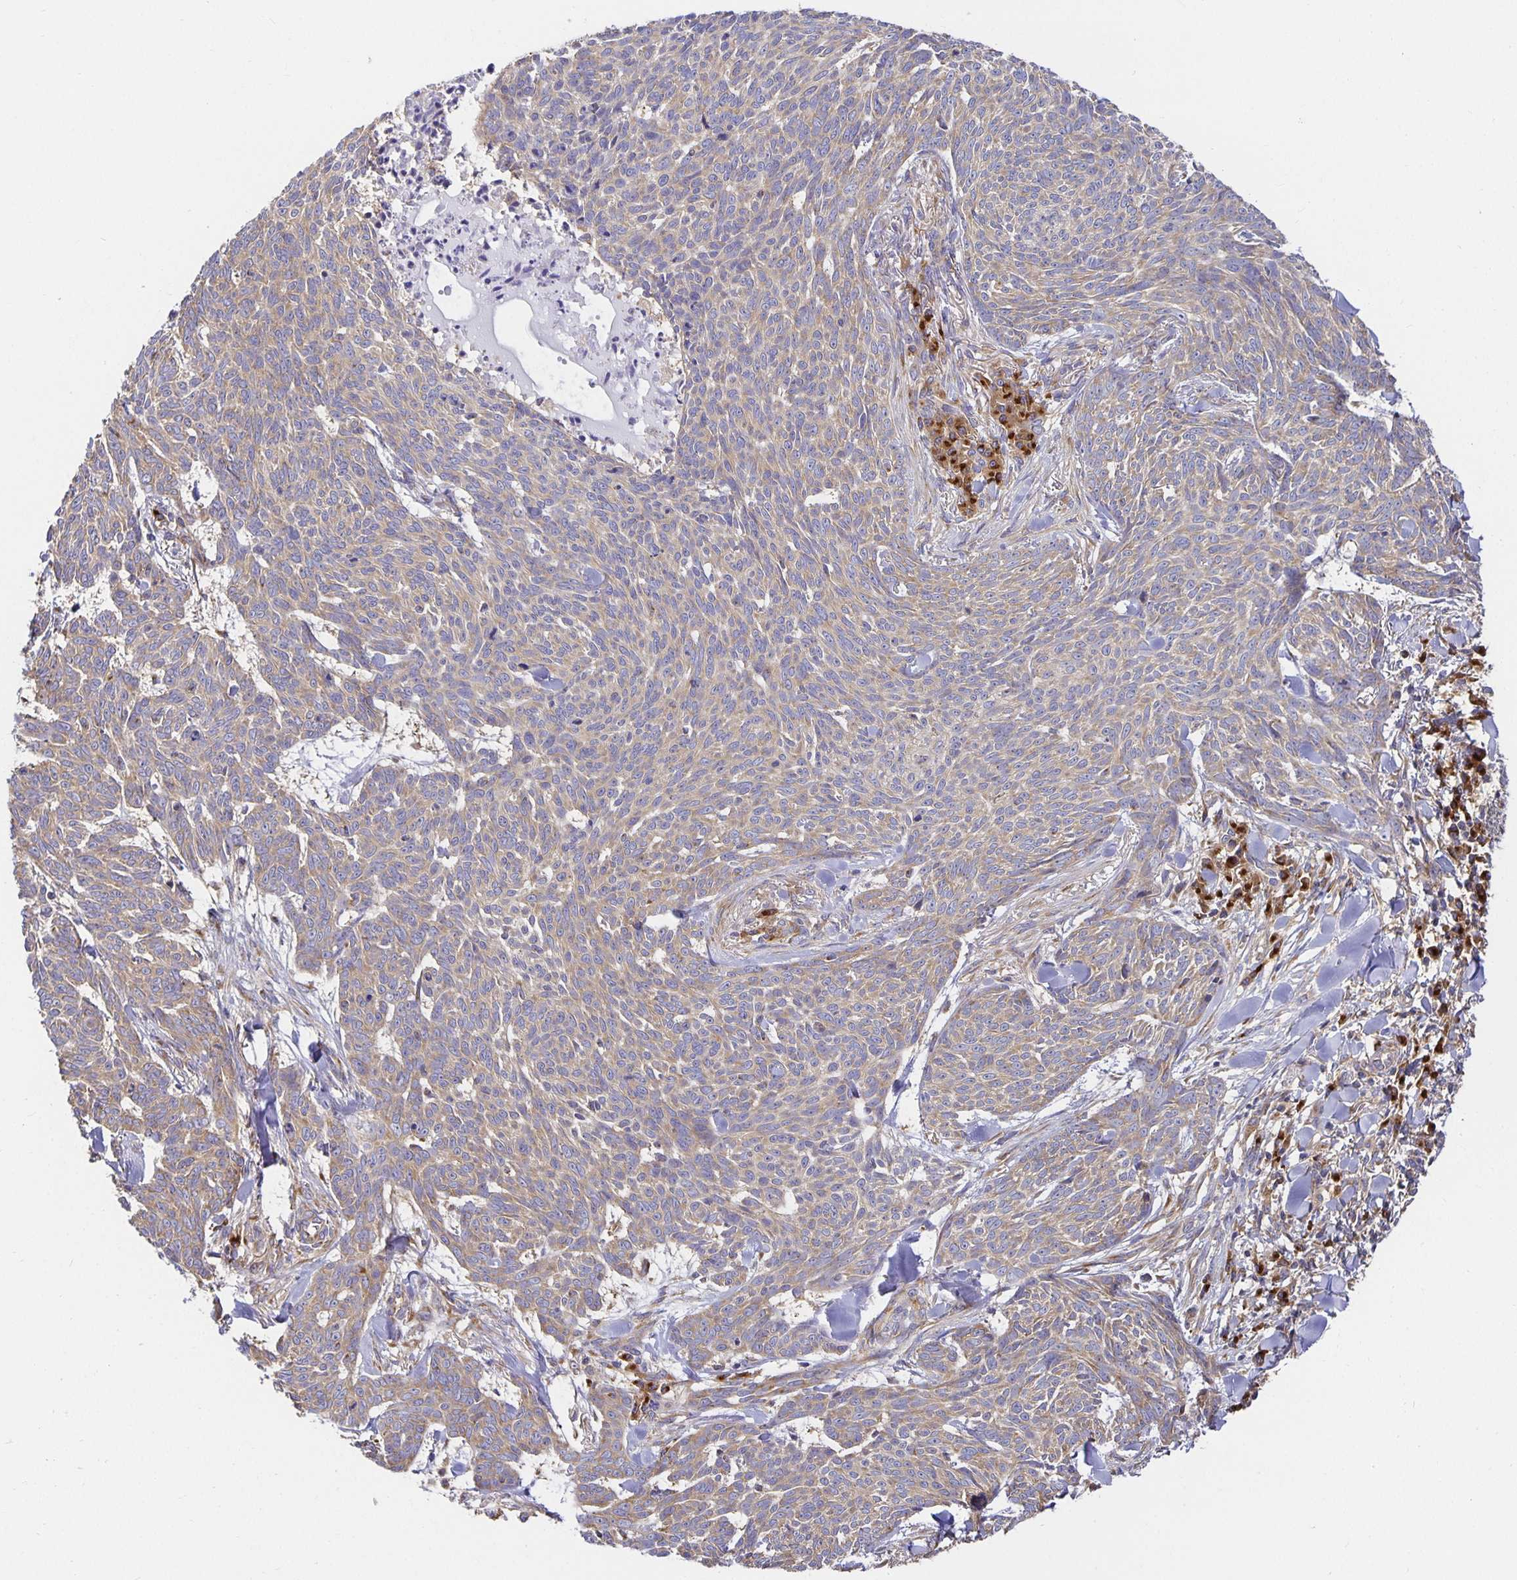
{"staining": {"intensity": "weak", "quantity": ">75%", "location": "cytoplasmic/membranous"}, "tissue": "skin cancer", "cell_type": "Tumor cells", "image_type": "cancer", "snomed": [{"axis": "morphology", "description": "Basal cell carcinoma"}, {"axis": "topography", "description": "Skin"}], "caption": "A brown stain highlights weak cytoplasmic/membranous staining of a protein in skin cancer tumor cells. The staining was performed using DAB, with brown indicating positive protein expression. Nuclei are stained blue with hematoxylin.", "gene": "USO1", "patient": {"sex": "female", "age": 93}}